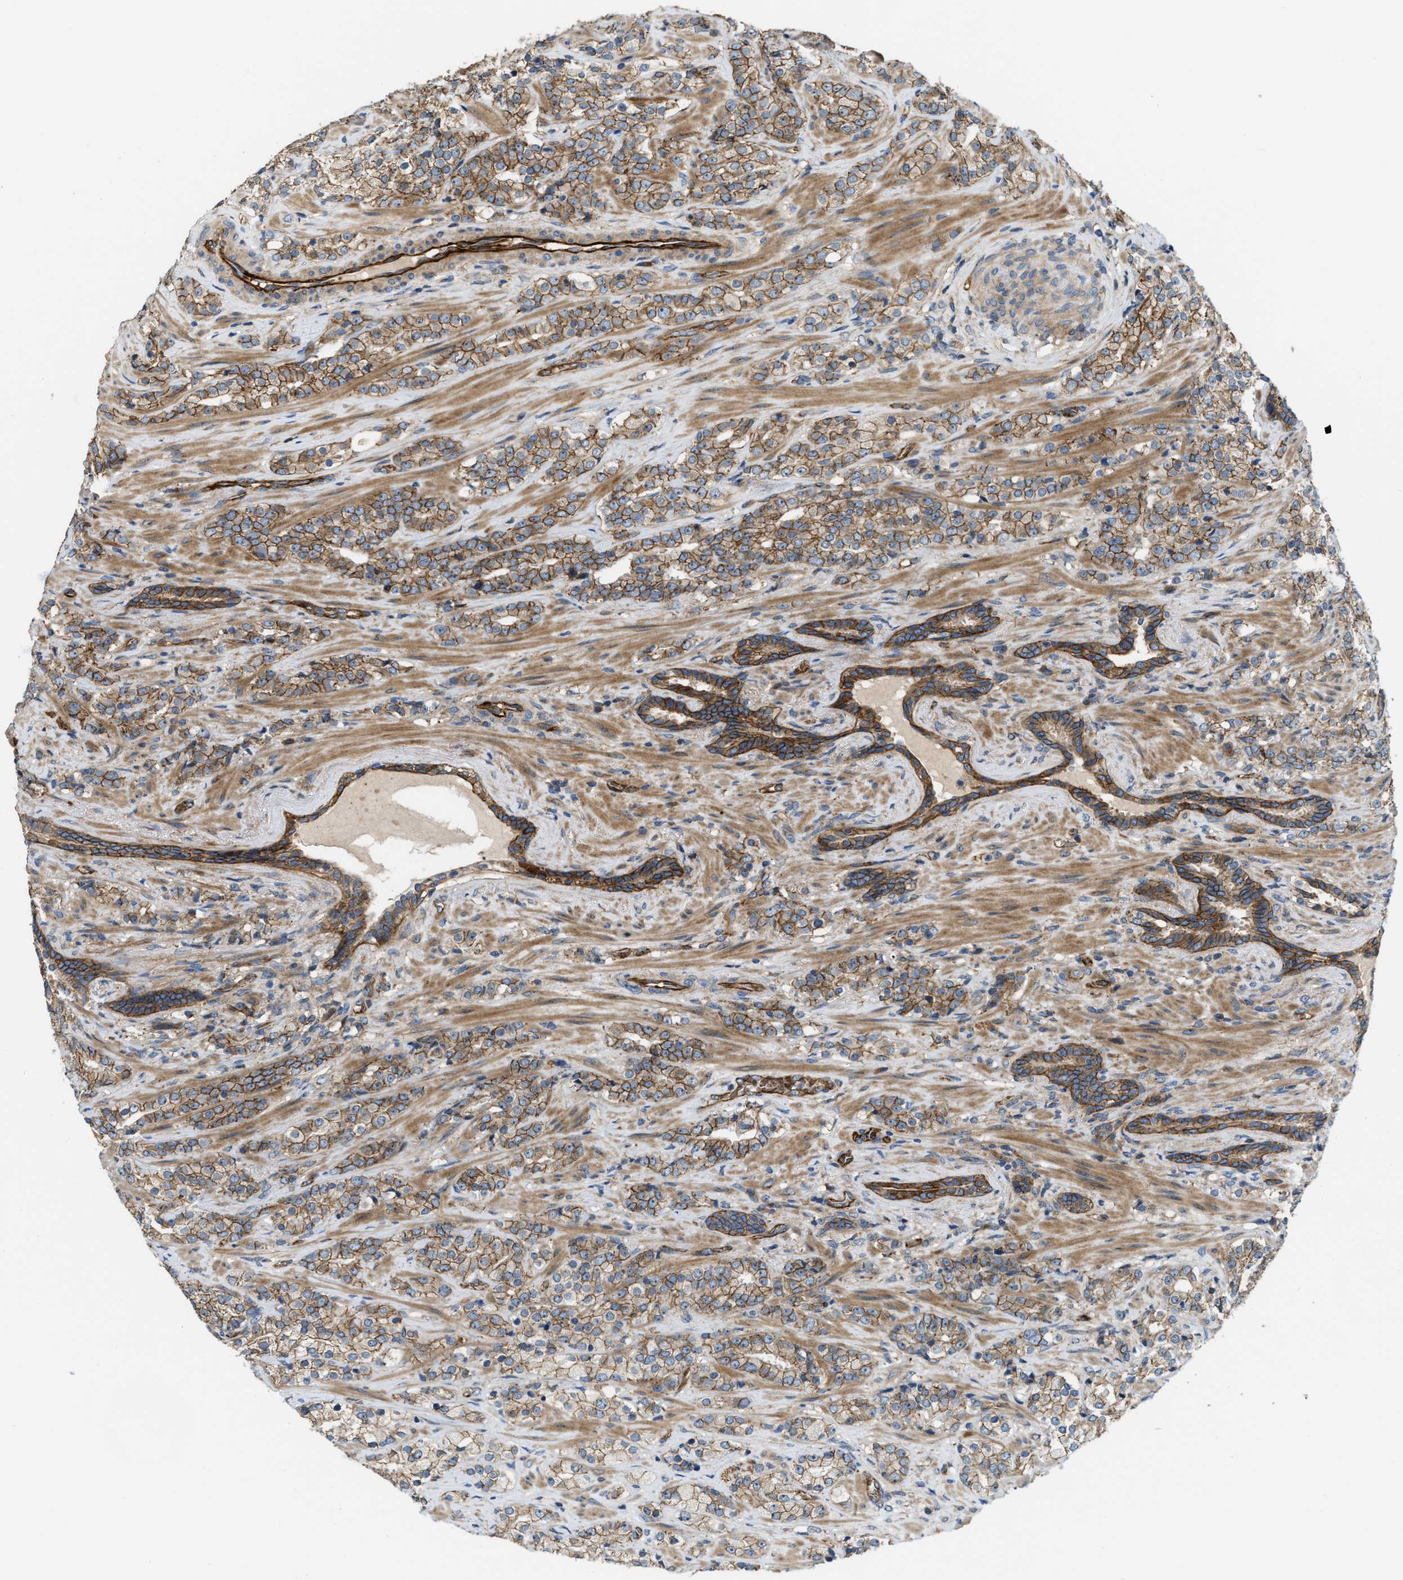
{"staining": {"intensity": "moderate", "quantity": ">75%", "location": "cytoplasmic/membranous"}, "tissue": "prostate cancer", "cell_type": "Tumor cells", "image_type": "cancer", "snomed": [{"axis": "morphology", "description": "Adenocarcinoma, High grade"}, {"axis": "topography", "description": "Prostate"}], "caption": "Prostate cancer (high-grade adenocarcinoma) was stained to show a protein in brown. There is medium levels of moderate cytoplasmic/membranous staining in approximately >75% of tumor cells.", "gene": "ERC1", "patient": {"sex": "male", "age": 71}}